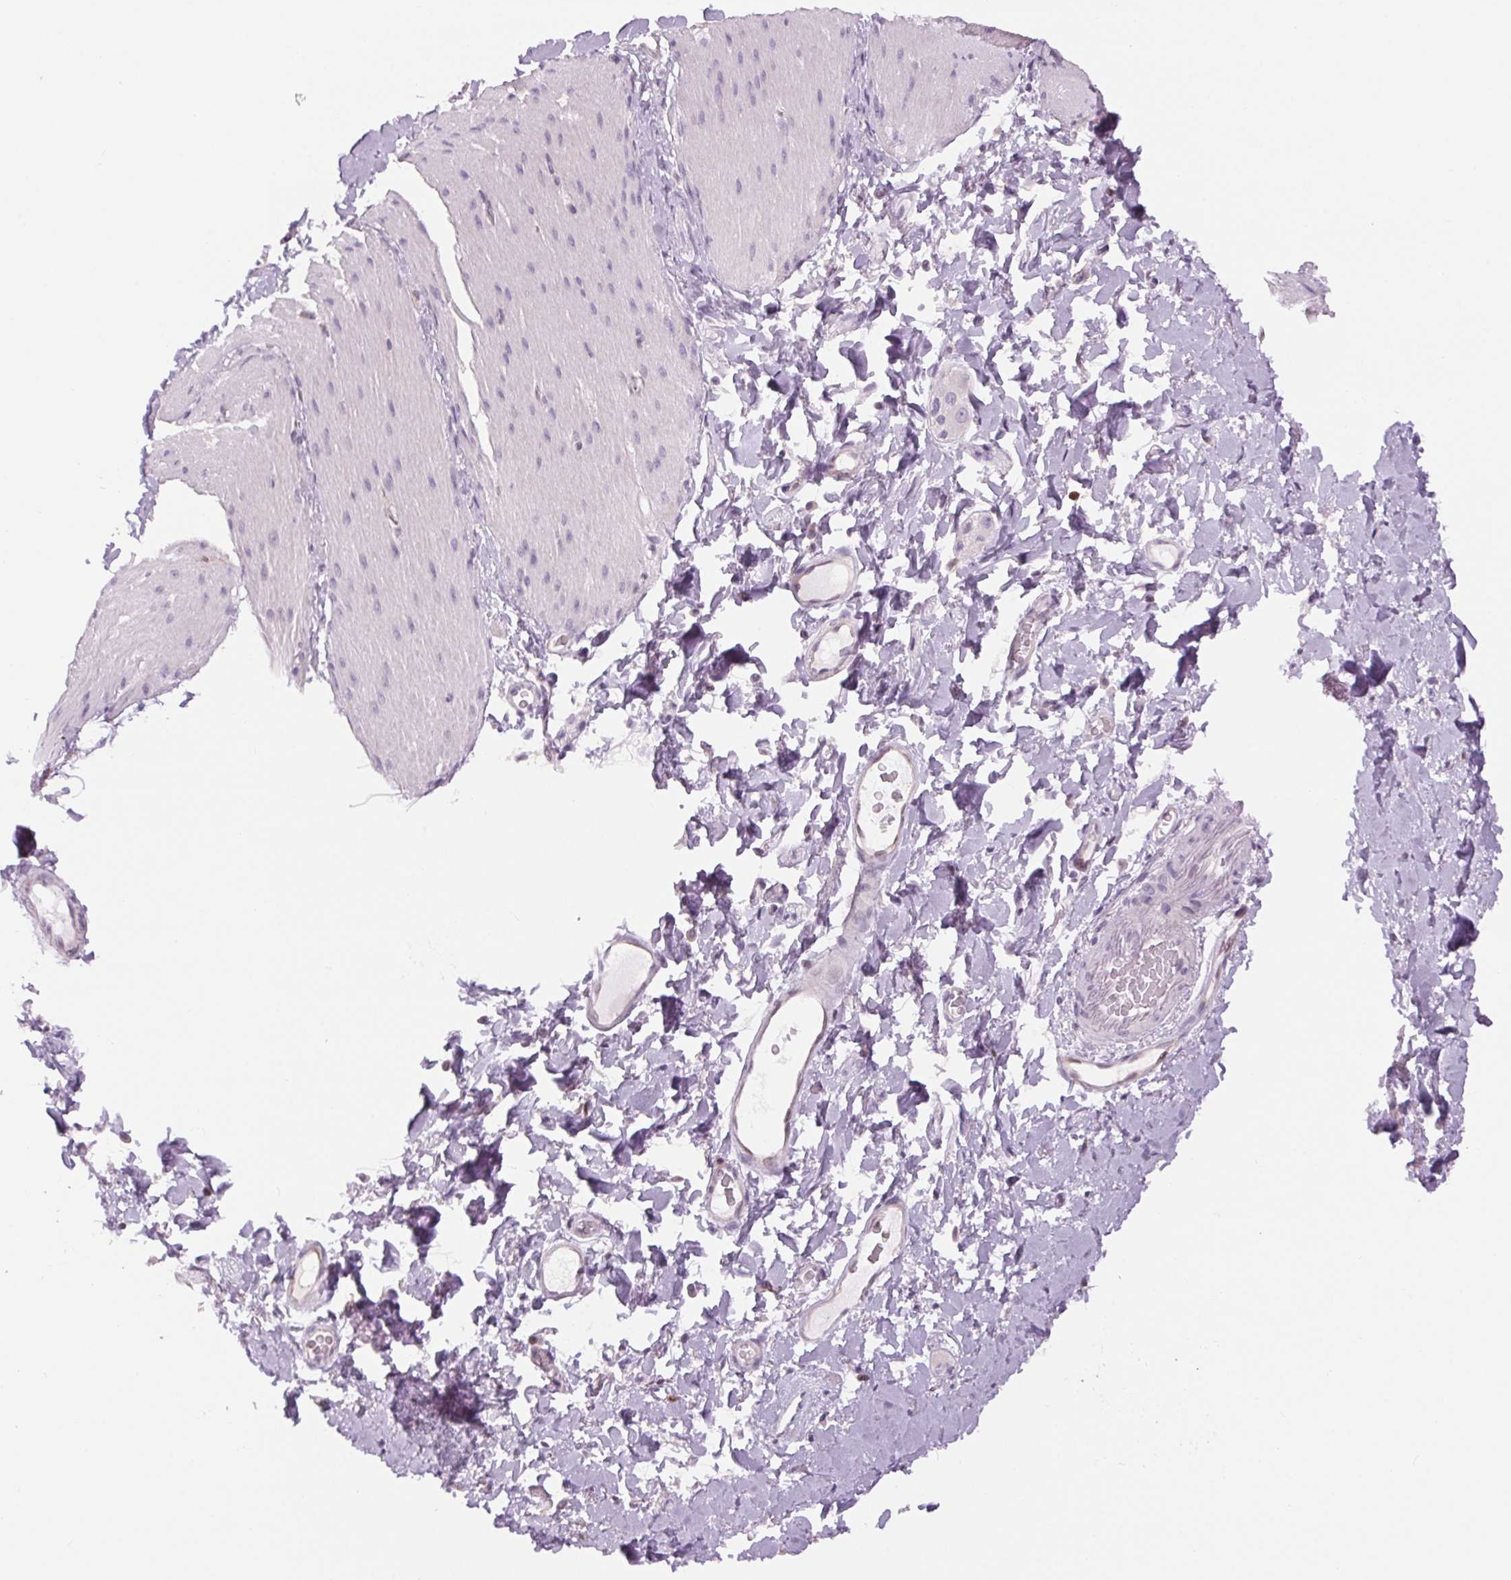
{"staining": {"intensity": "negative", "quantity": "none", "location": "none"}, "tissue": "smooth muscle", "cell_type": "Smooth muscle cells", "image_type": "normal", "snomed": [{"axis": "morphology", "description": "Normal tissue, NOS"}, {"axis": "topography", "description": "Smooth muscle"}, {"axis": "topography", "description": "Colon"}], "caption": "Smooth muscle was stained to show a protein in brown. There is no significant expression in smooth muscle cells. (Stains: DAB (3,3'-diaminobenzidine) IHC with hematoxylin counter stain, Microscopy: brightfield microscopy at high magnification).", "gene": "SLC6A19", "patient": {"sex": "male", "age": 73}}